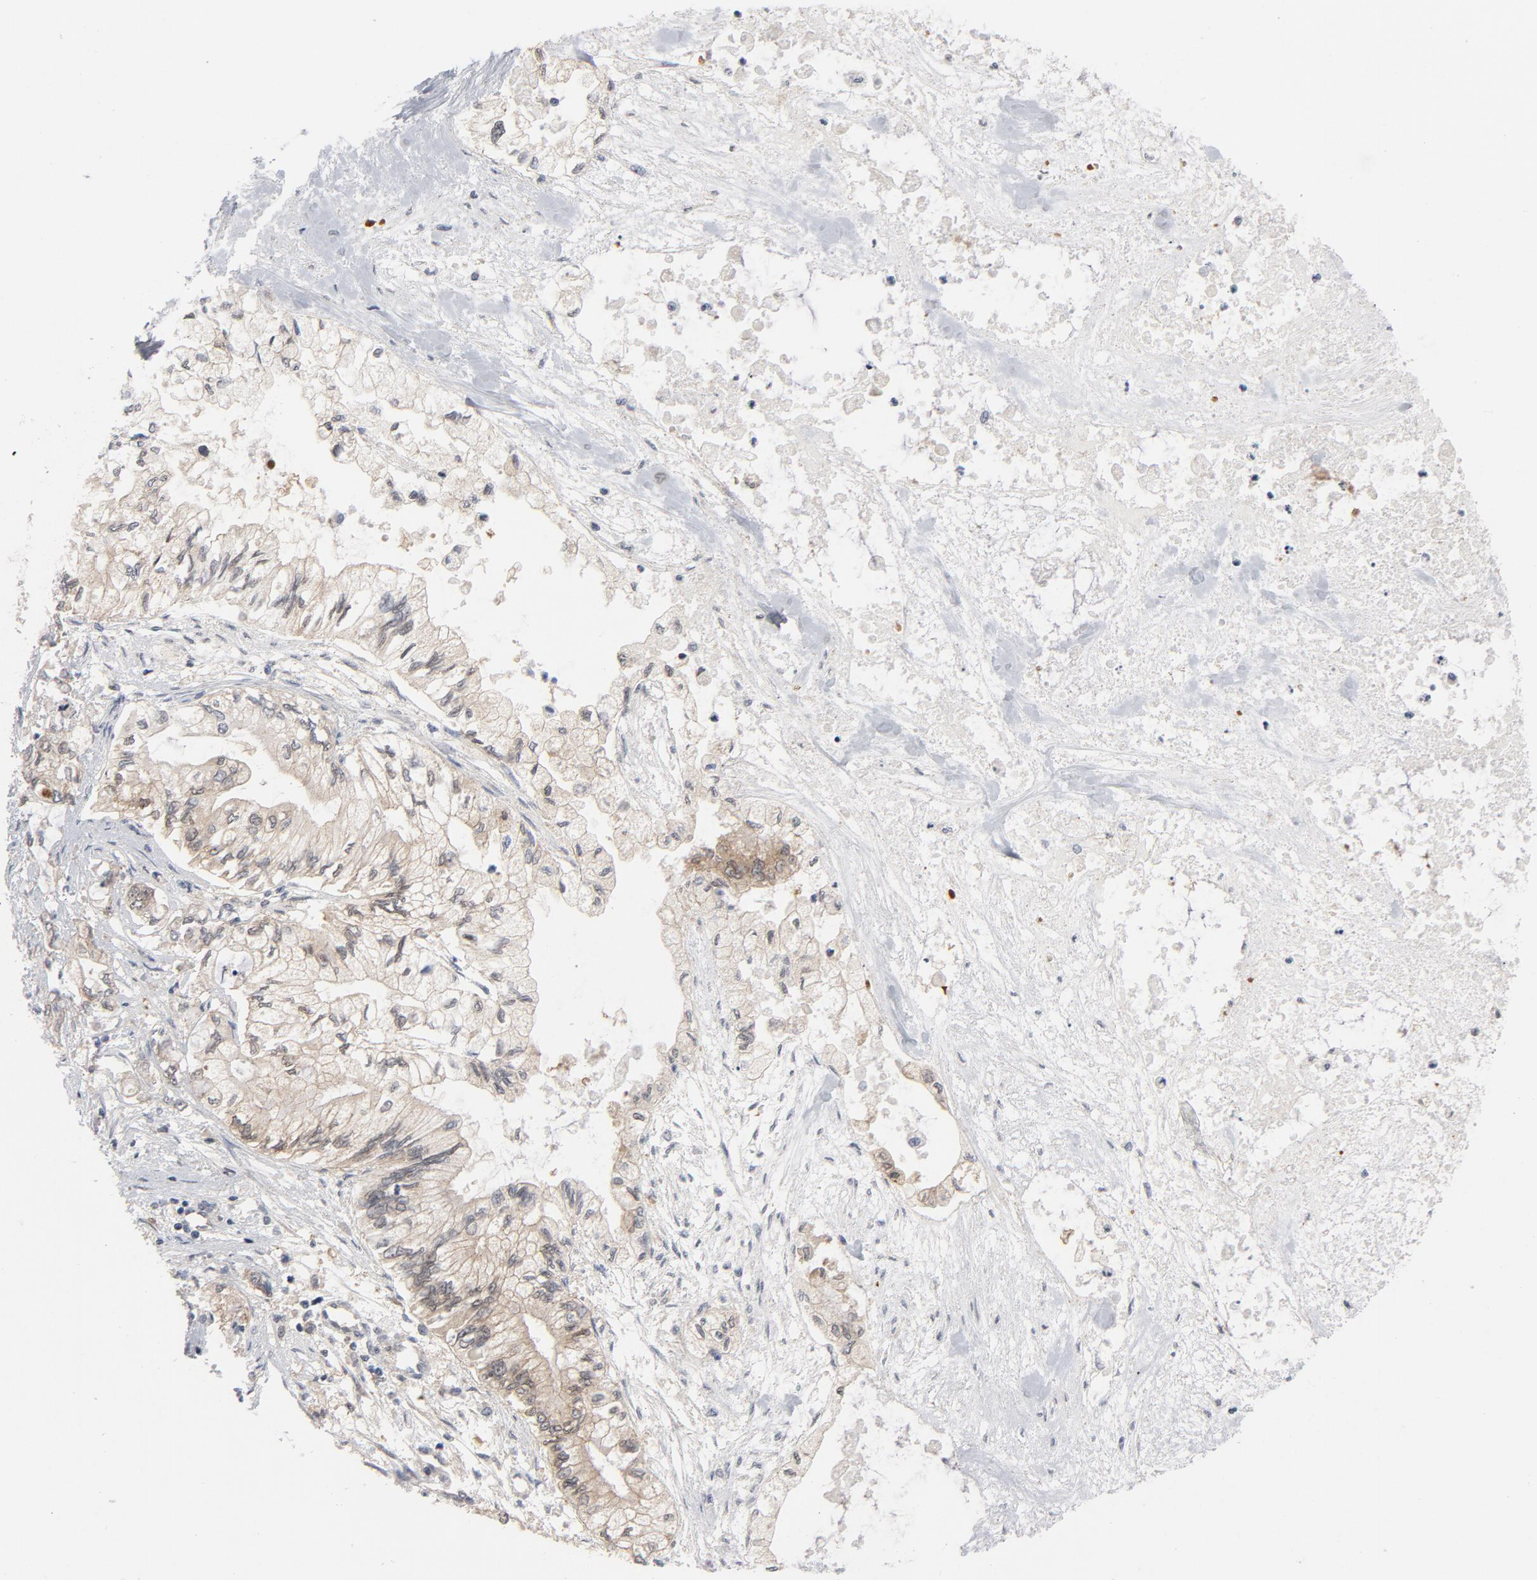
{"staining": {"intensity": "weak", "quantity": ">75%", "location": "cytoplasmic/membranous,nuclear"}, "tissue": "pancreatic cancer", "cell_type": "Tumor cells", "image_type": "cancer", "snomed": [{"axis": "morphology", "description": "Adenocarcinoma, NOS"}, {"axis": "topography", "description": "Pancreas"}], "caption": "Pancreatic cancer stained for a protein (brown) shows weak cytoplasmic/membranous and nuclear positive positivity in about >75% of tumor cells.", "gene": "PRDX1", "patient": {"sex": "male", "age": 79}}